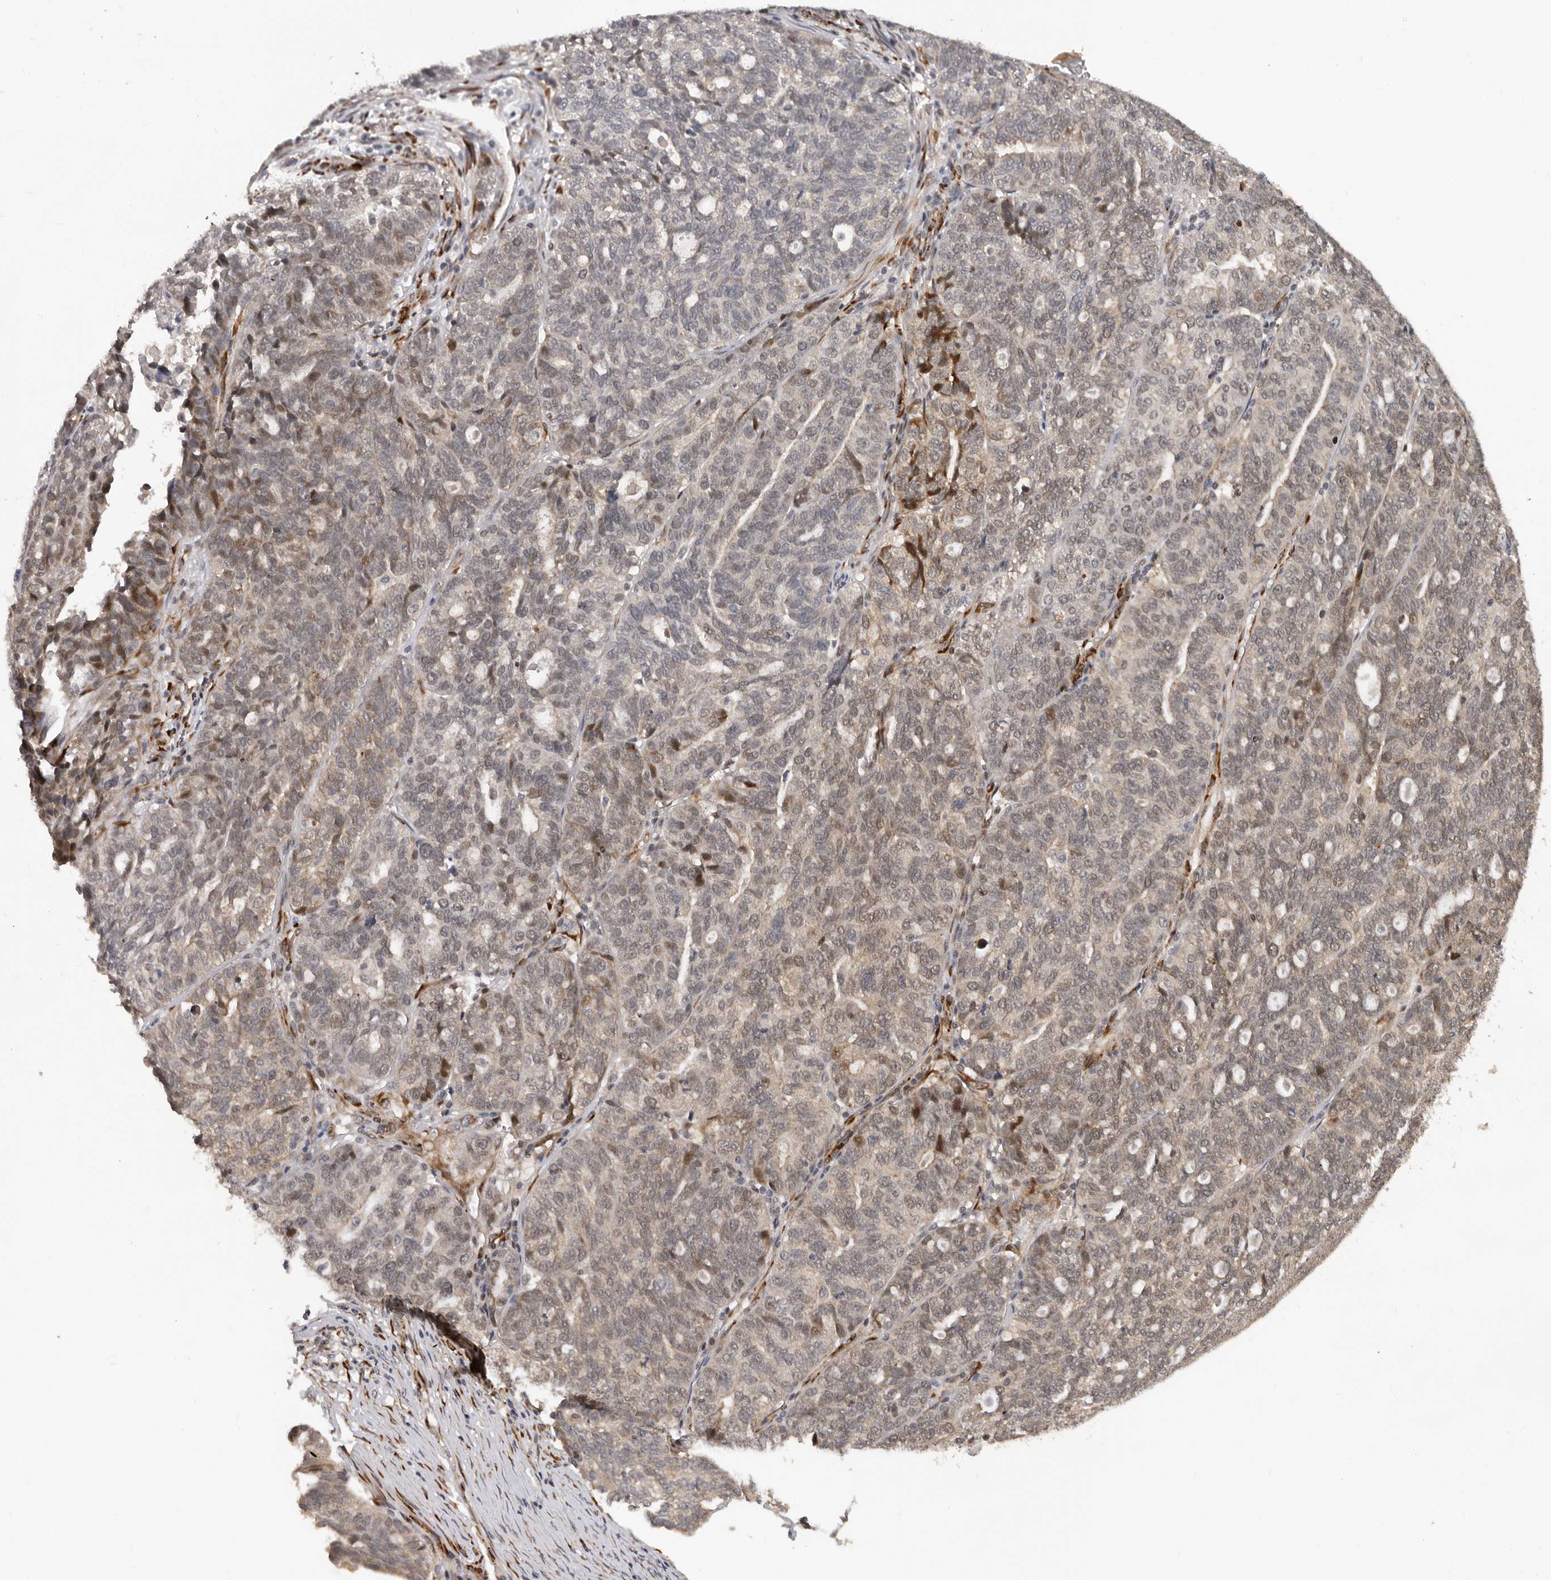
{"staining": {"intensity": "weak", "quantity": ">75%", "location": "nuclear"}, "tissue": "ovarian cancer", "cell_type": "Tumor cells", "image_type": "cancer", "snomed": [{"axis": "morphology", "description": "Cystadenocarcinoma, serous, NOS"}, {"axis": "topography", "description": "Ovary"}], "caption": "An image showing weak nuclear staining in about >75% of tumor cells in ovarian cancer (serous cystadenocarcinoma), as visualized by brown immunohistochemical staining.", "gene": "HENMT1", "patient": {"sex": "female", "age": 59}}